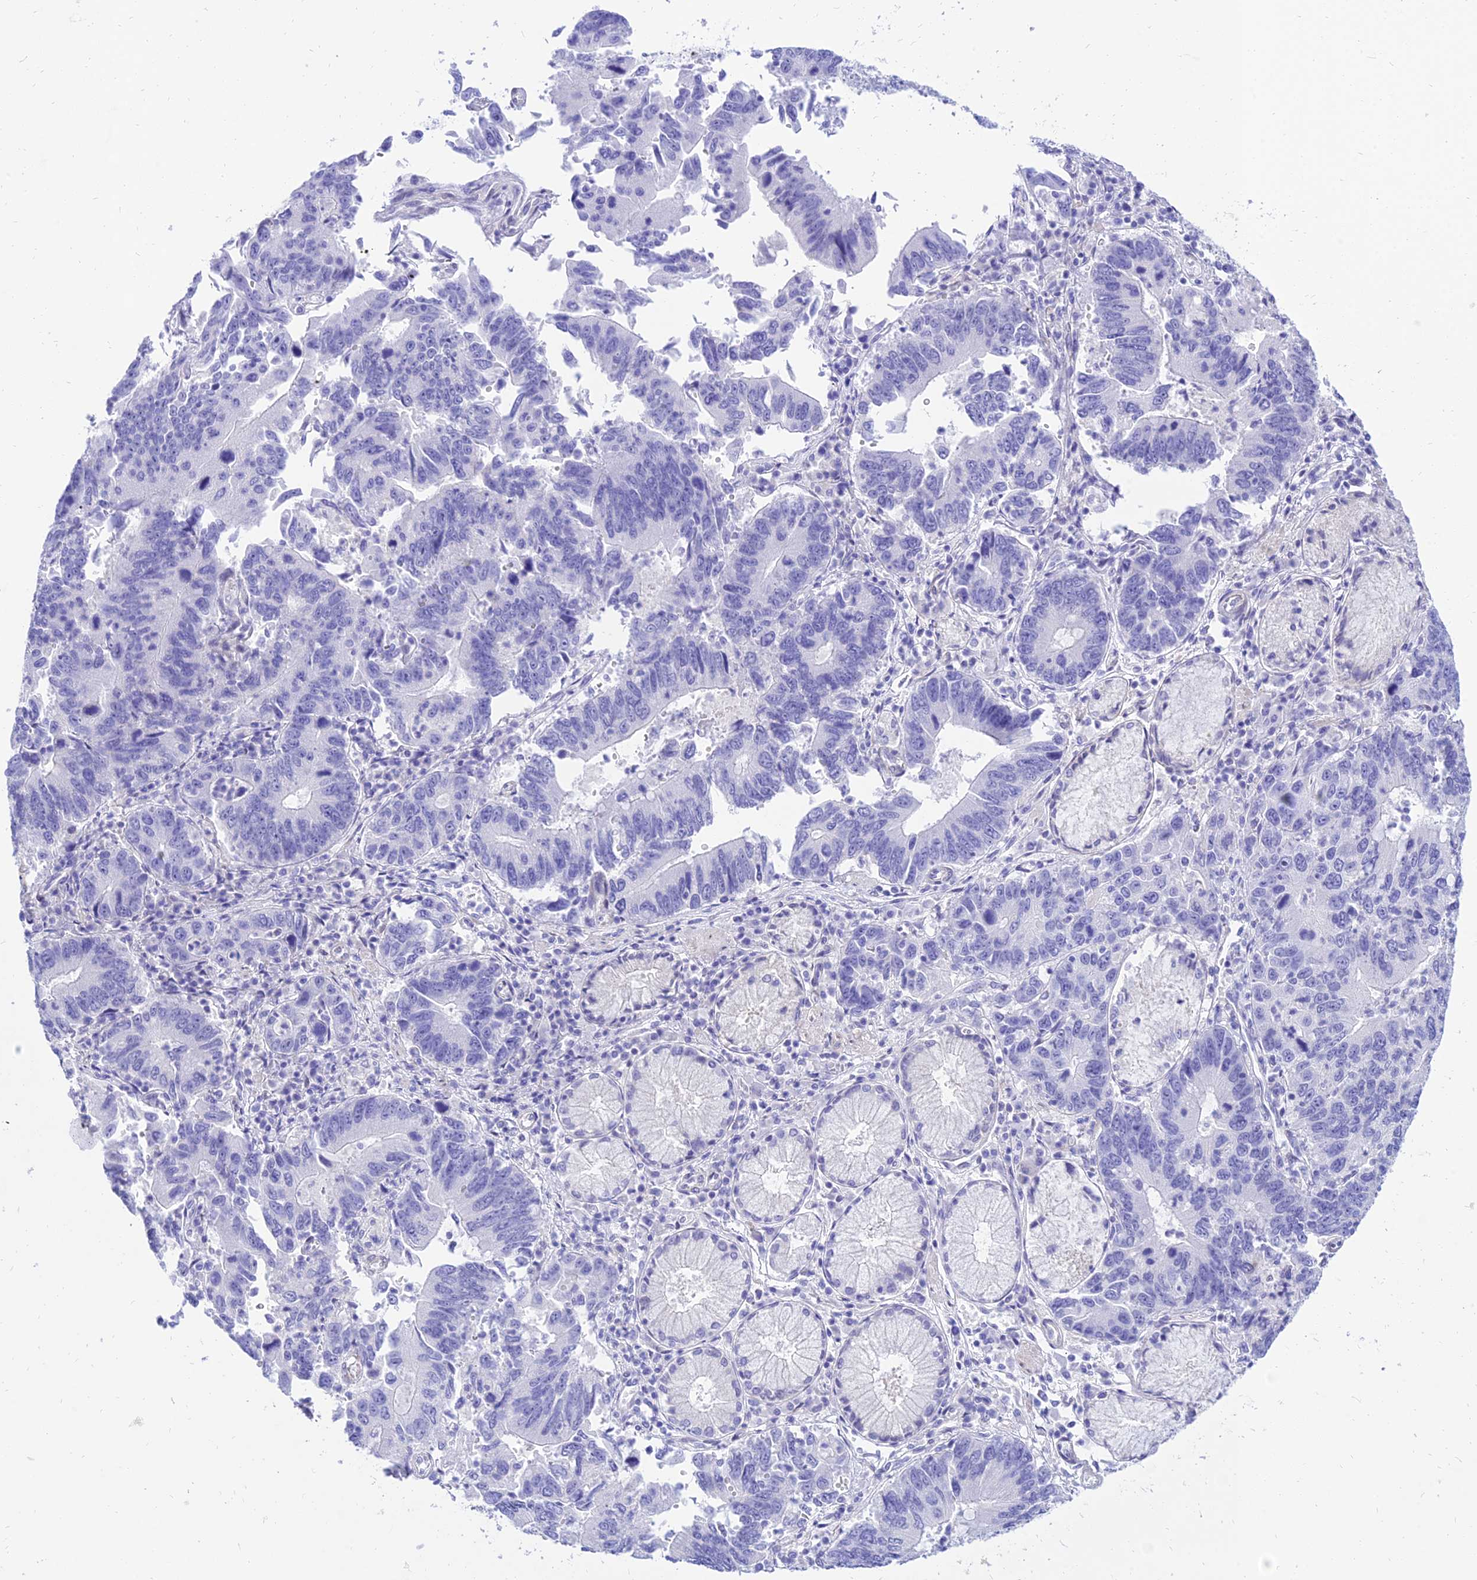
{"staining": {"intensity": "negative", "quantity": "none", "location": "none"}, "tissue": "stomach cancer", "cell_type": "Tumor cells", "image_type": "cancer", "snomed": [{"axis": "morphology", "description": "Adenocarcinoma, NOS"}, {"axis": "topography", "description": "Stomach"}], "caption": "A high-resolution micrograph shows immunohistochemistry staining of stomach adenocarcinoma, which demonstrates no significant expression in tumor cells.", "gene": "TAC3", "patient": {"sex": "male", "age": 59}}